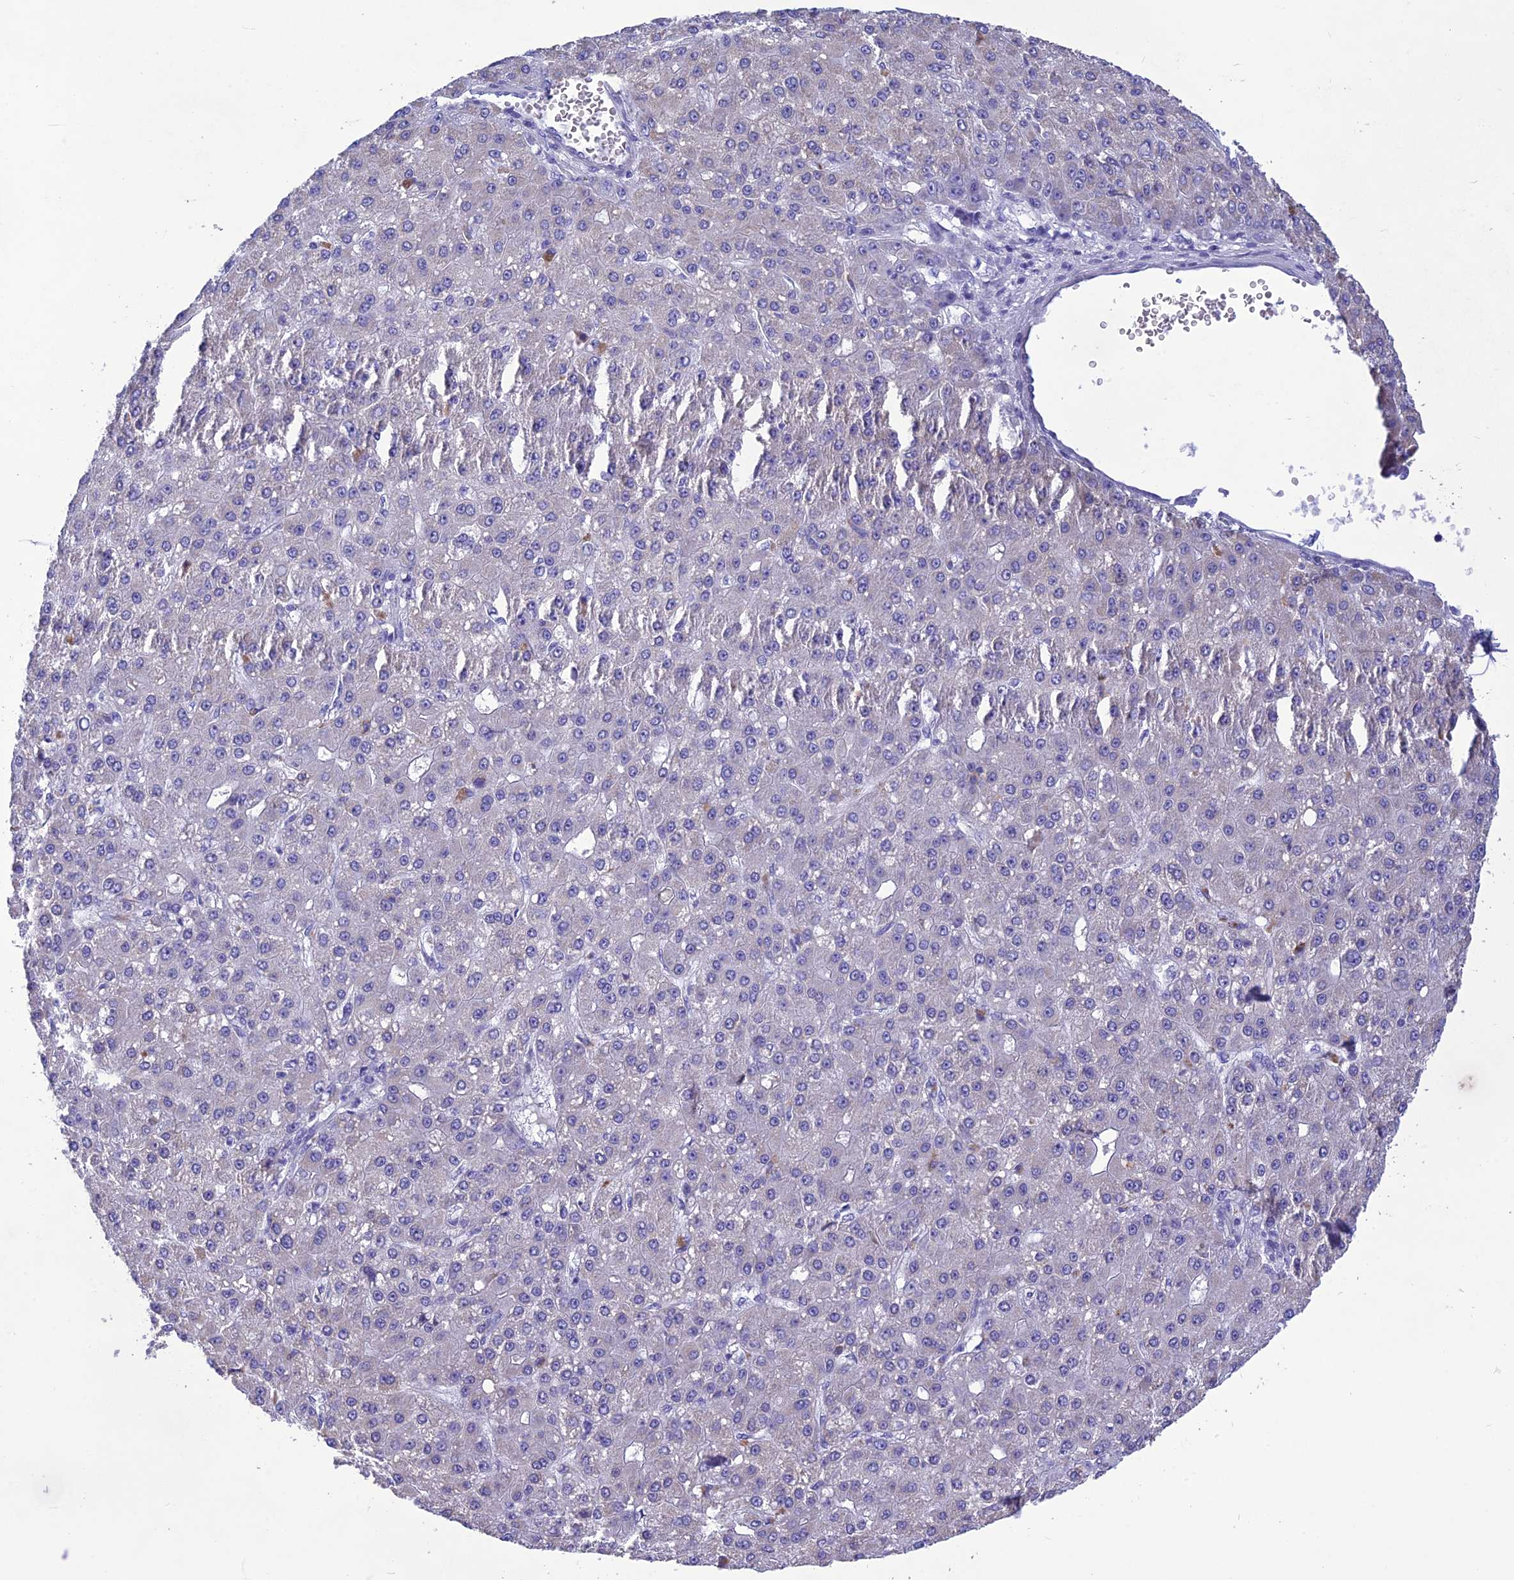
{"staining": {"intensity": "negative", "quantity": "none", "location": "none"}, "tissue": "liver cancer", "cell_type": "Tumor cells", "image_type": "cancer", "snomed": [{"axis": "morphology", "description": "Carcinoma, Hepatocellular, NOS"}, {"axis": "topography", "description": "Liver"}], "caption": "Liver cancer stained for a protein using immunohistochemistry (IHC) demonstrates no expression tumor cells.", "gene": "BBS2", "patient": {"sex": "male", "age": 67}}